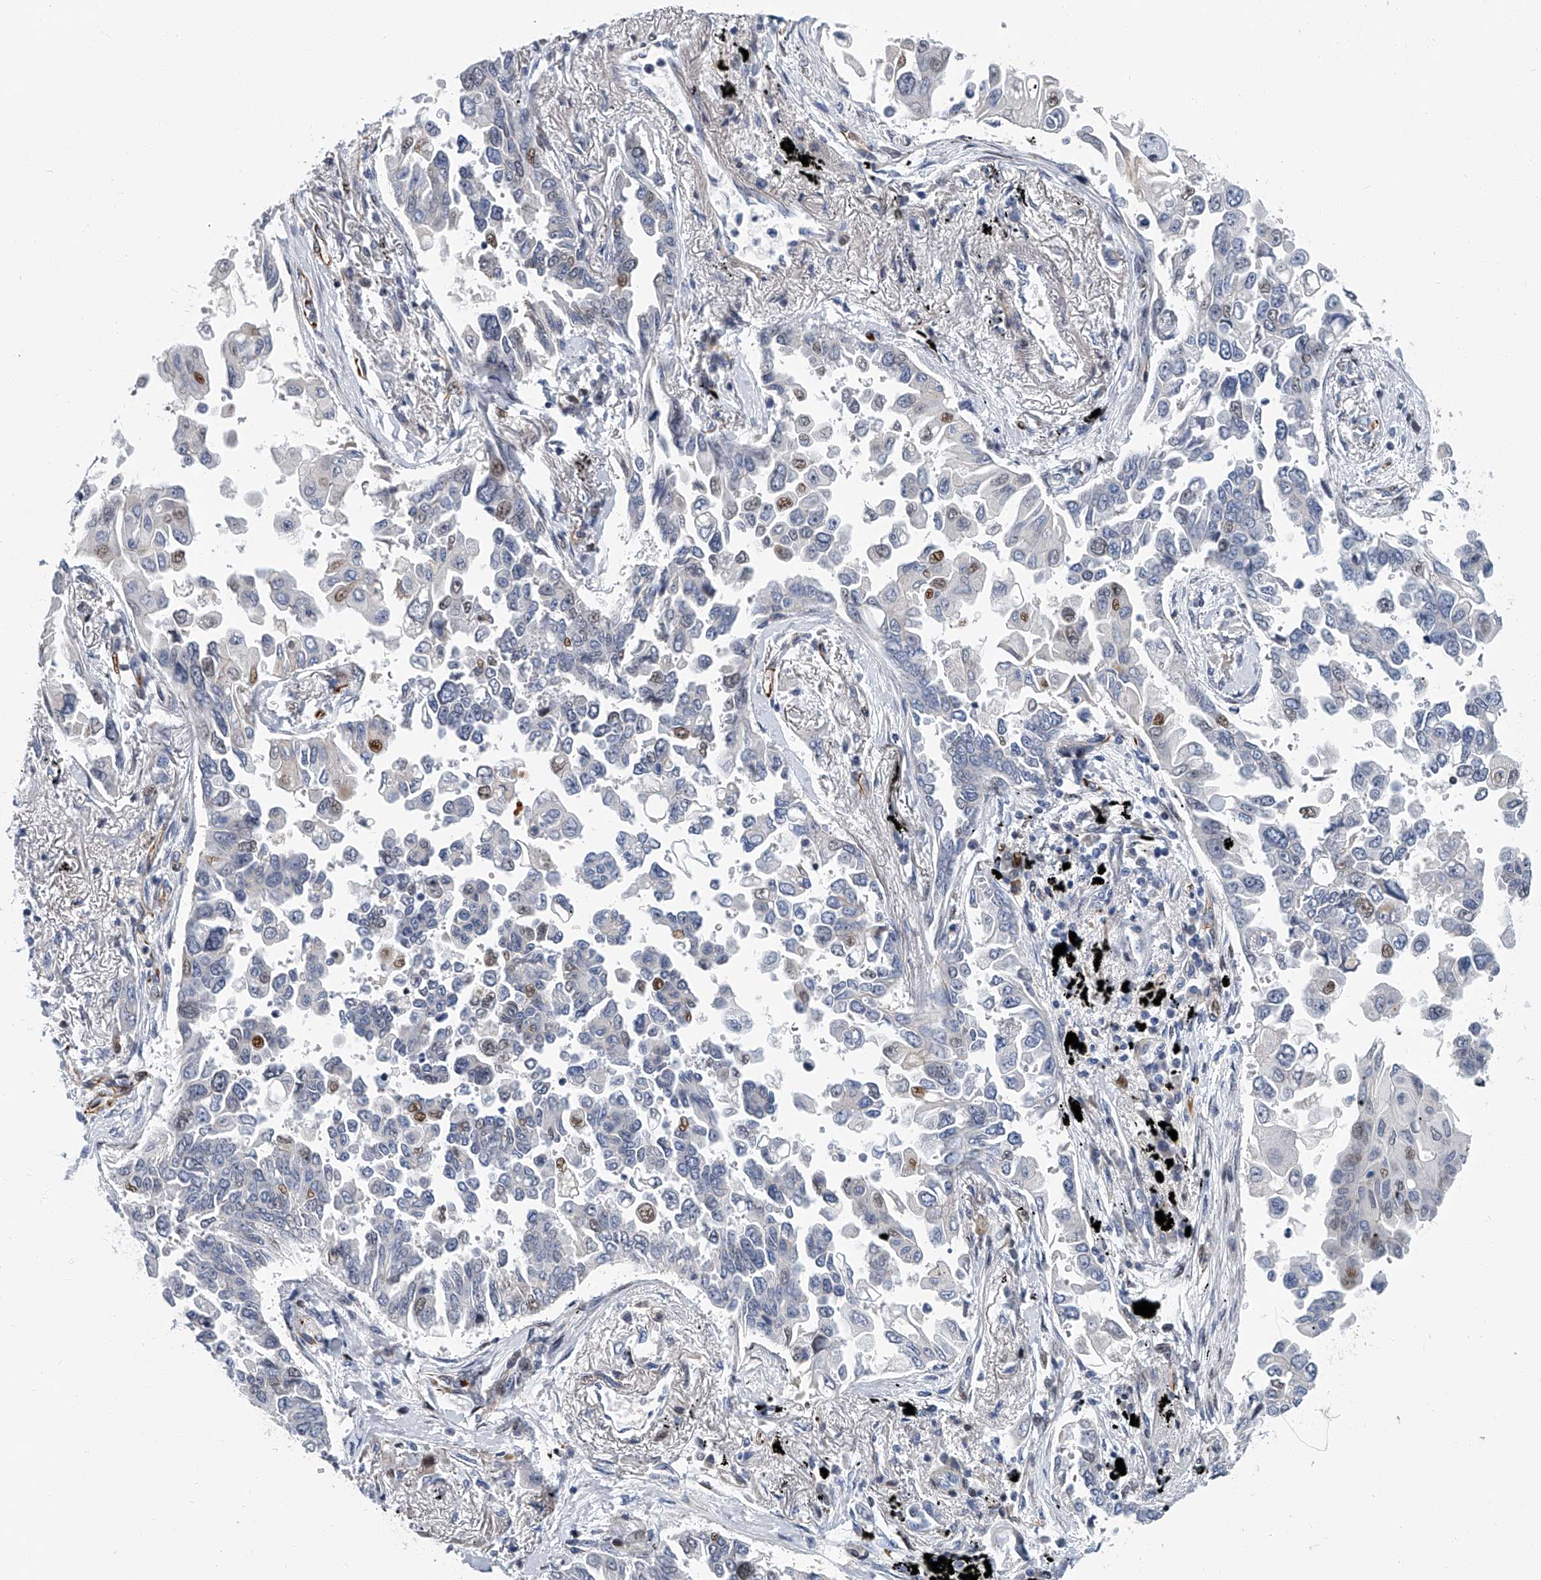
{"staining": {"intensity": "negative", "quantity": "none", "location": "none"}, "tissue": "lung cancer", "cell_type": "Tumor cells", "image_type": "cancer", "snomed": [{"axis": "morphology", "description": "Adenocarcinoma, NOS"}, {"axis": "topography", "description": "Lung"}], "caption": "Lung cancer stained for a protein using immunohistochemistry reveals no positivity tumor cells.", "gene": "KIRREL1", "patient": {"sex": "female", "age": 67}}